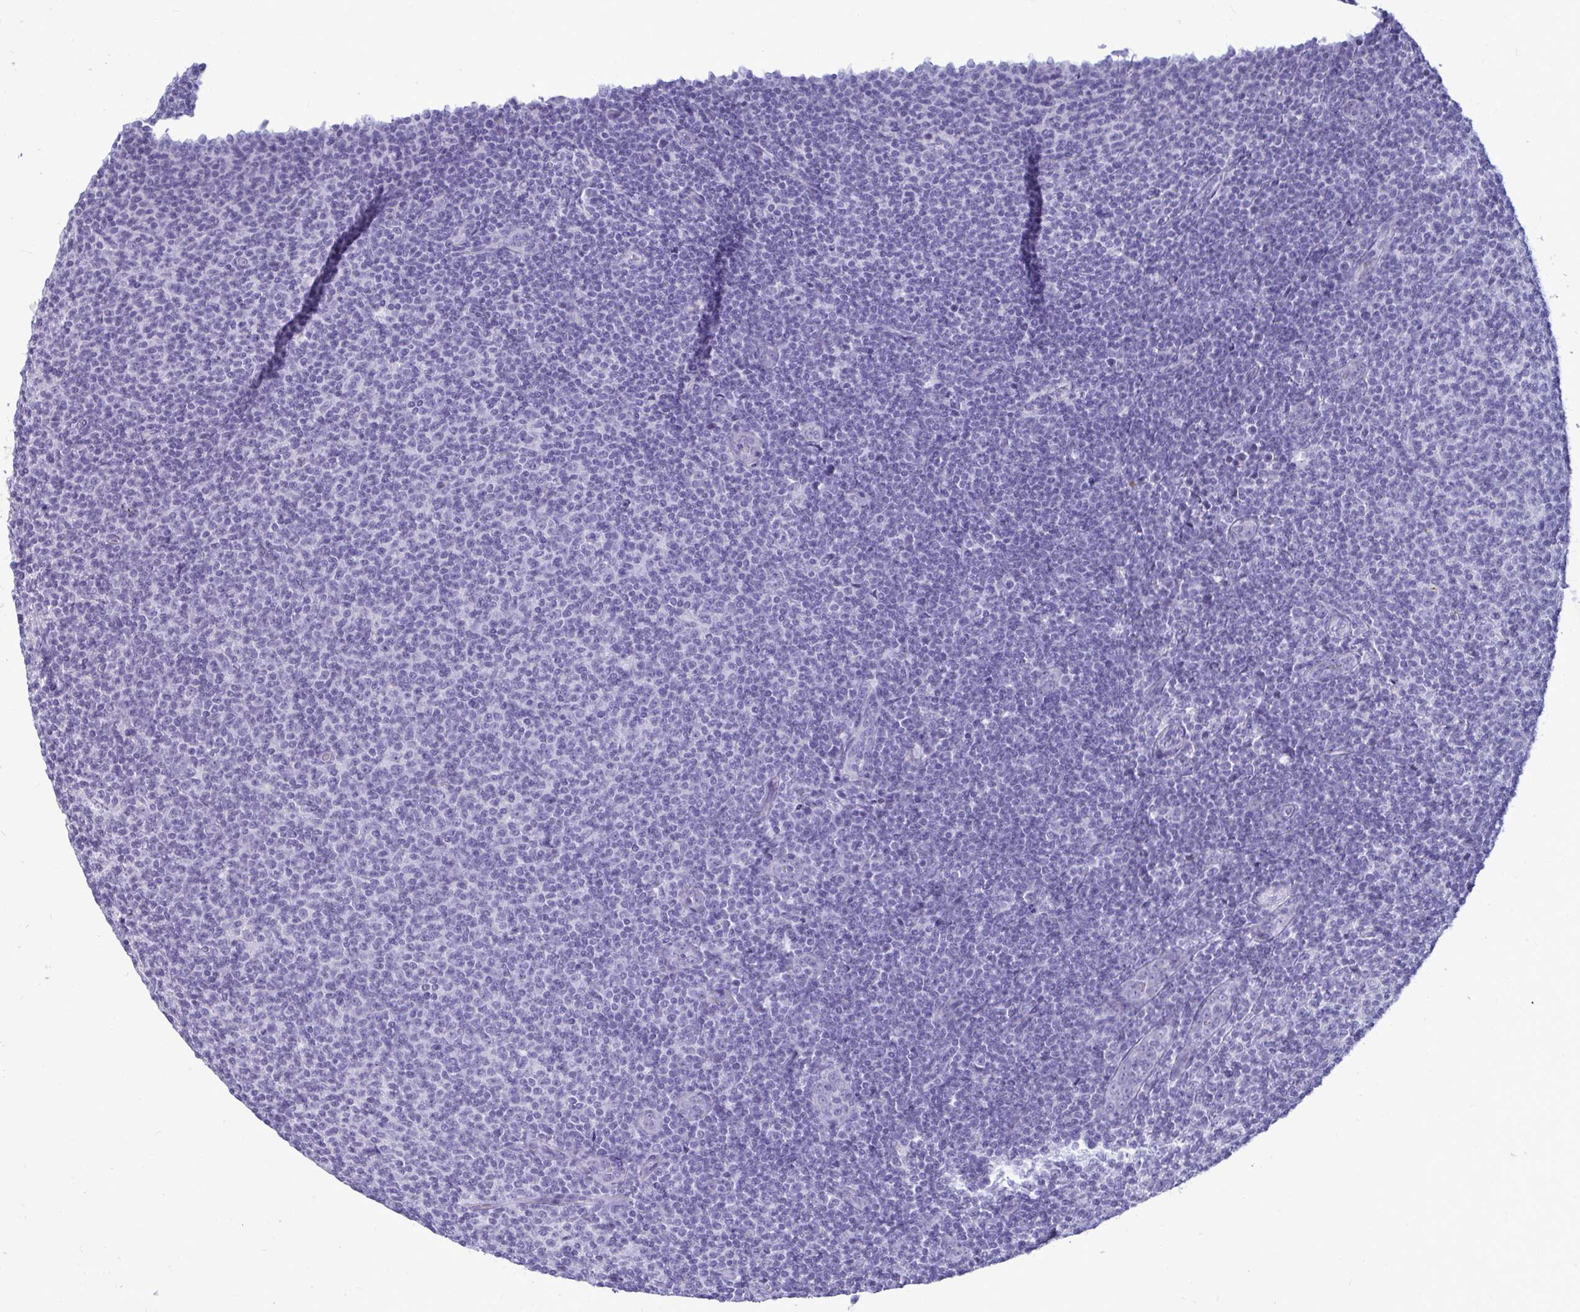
{"staining": {"intensity": "negative", "quantity": "none", "location": "none"}, "tissue": "lymphoma", "cell_type": "Tumor cells", "image_type": "cancer", "snomed": [{"axis": "morphology", "description": "Malignant lymphoma, non-Hodgkin's type, Low grade"}, {"axis": "topography", "description": "Lymph node"}], "caption": "DAB (3,3'-diaminobenzidine) immunohistochemical staining of low-grade malignant lymphoma, non-Hodgkin's type exhibits no significant staining in tumor cells.", "gene": "NANOGNB", "patient": {"sex": "male", "age": 66}}